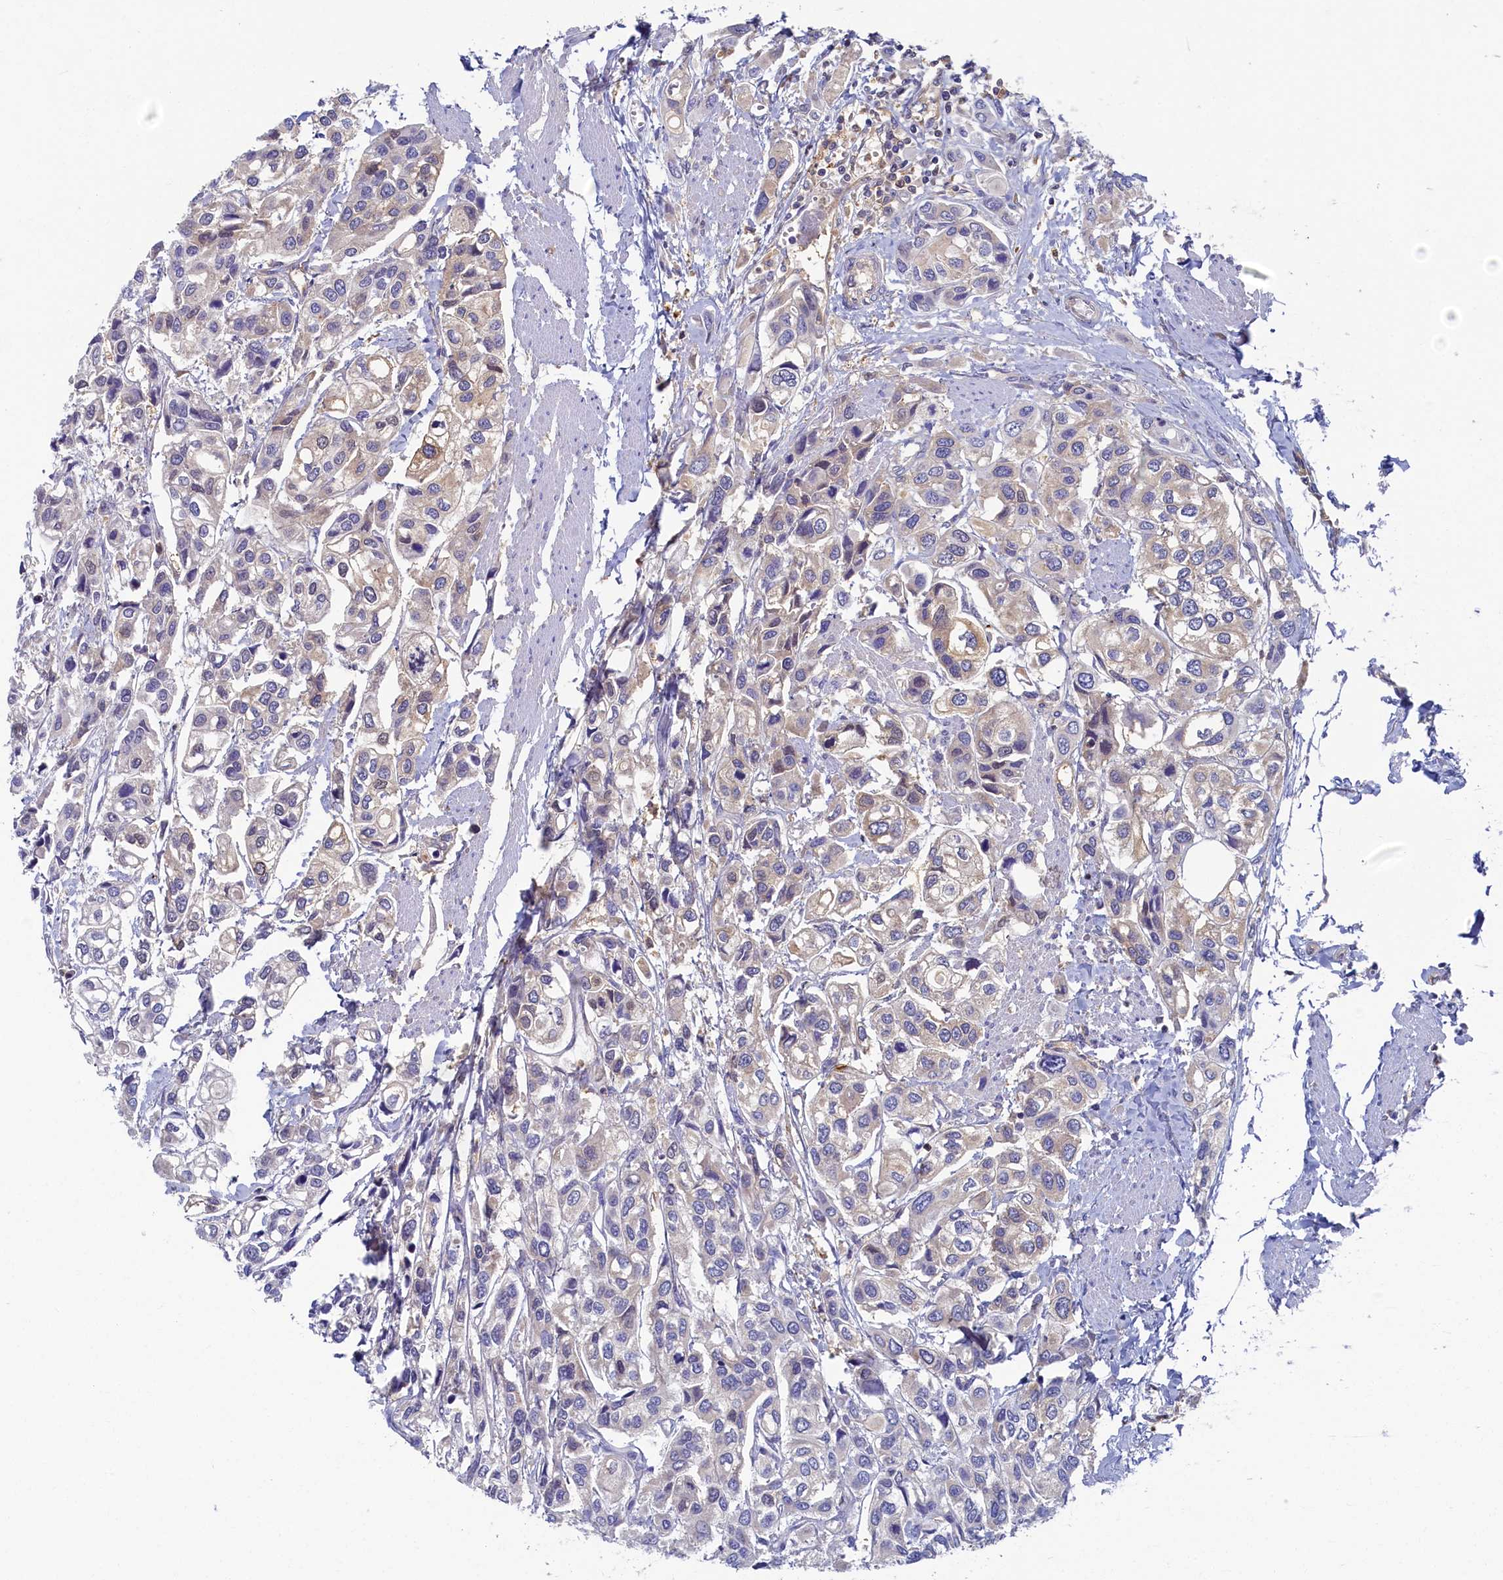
{"staining": {"intensity": "negative", "quantity": "none", "location": "none"}, "tissue": "urothelial cancer", "cell_type": "Tumor cells", "image_type": "cancer", "snomed": [{"axis": "morphology", "description": "Urothelial carcinoma, High grade"}, {"axis": "topography", "description": "Urinary bladder"}], "caption": "DAB immunohistochemical staining of high-grade urothelial carcinoma exhibits no significant staining in tumor cells.", "gene": "TIMM8B", "patient": {"sex": "male", "age": 67}}